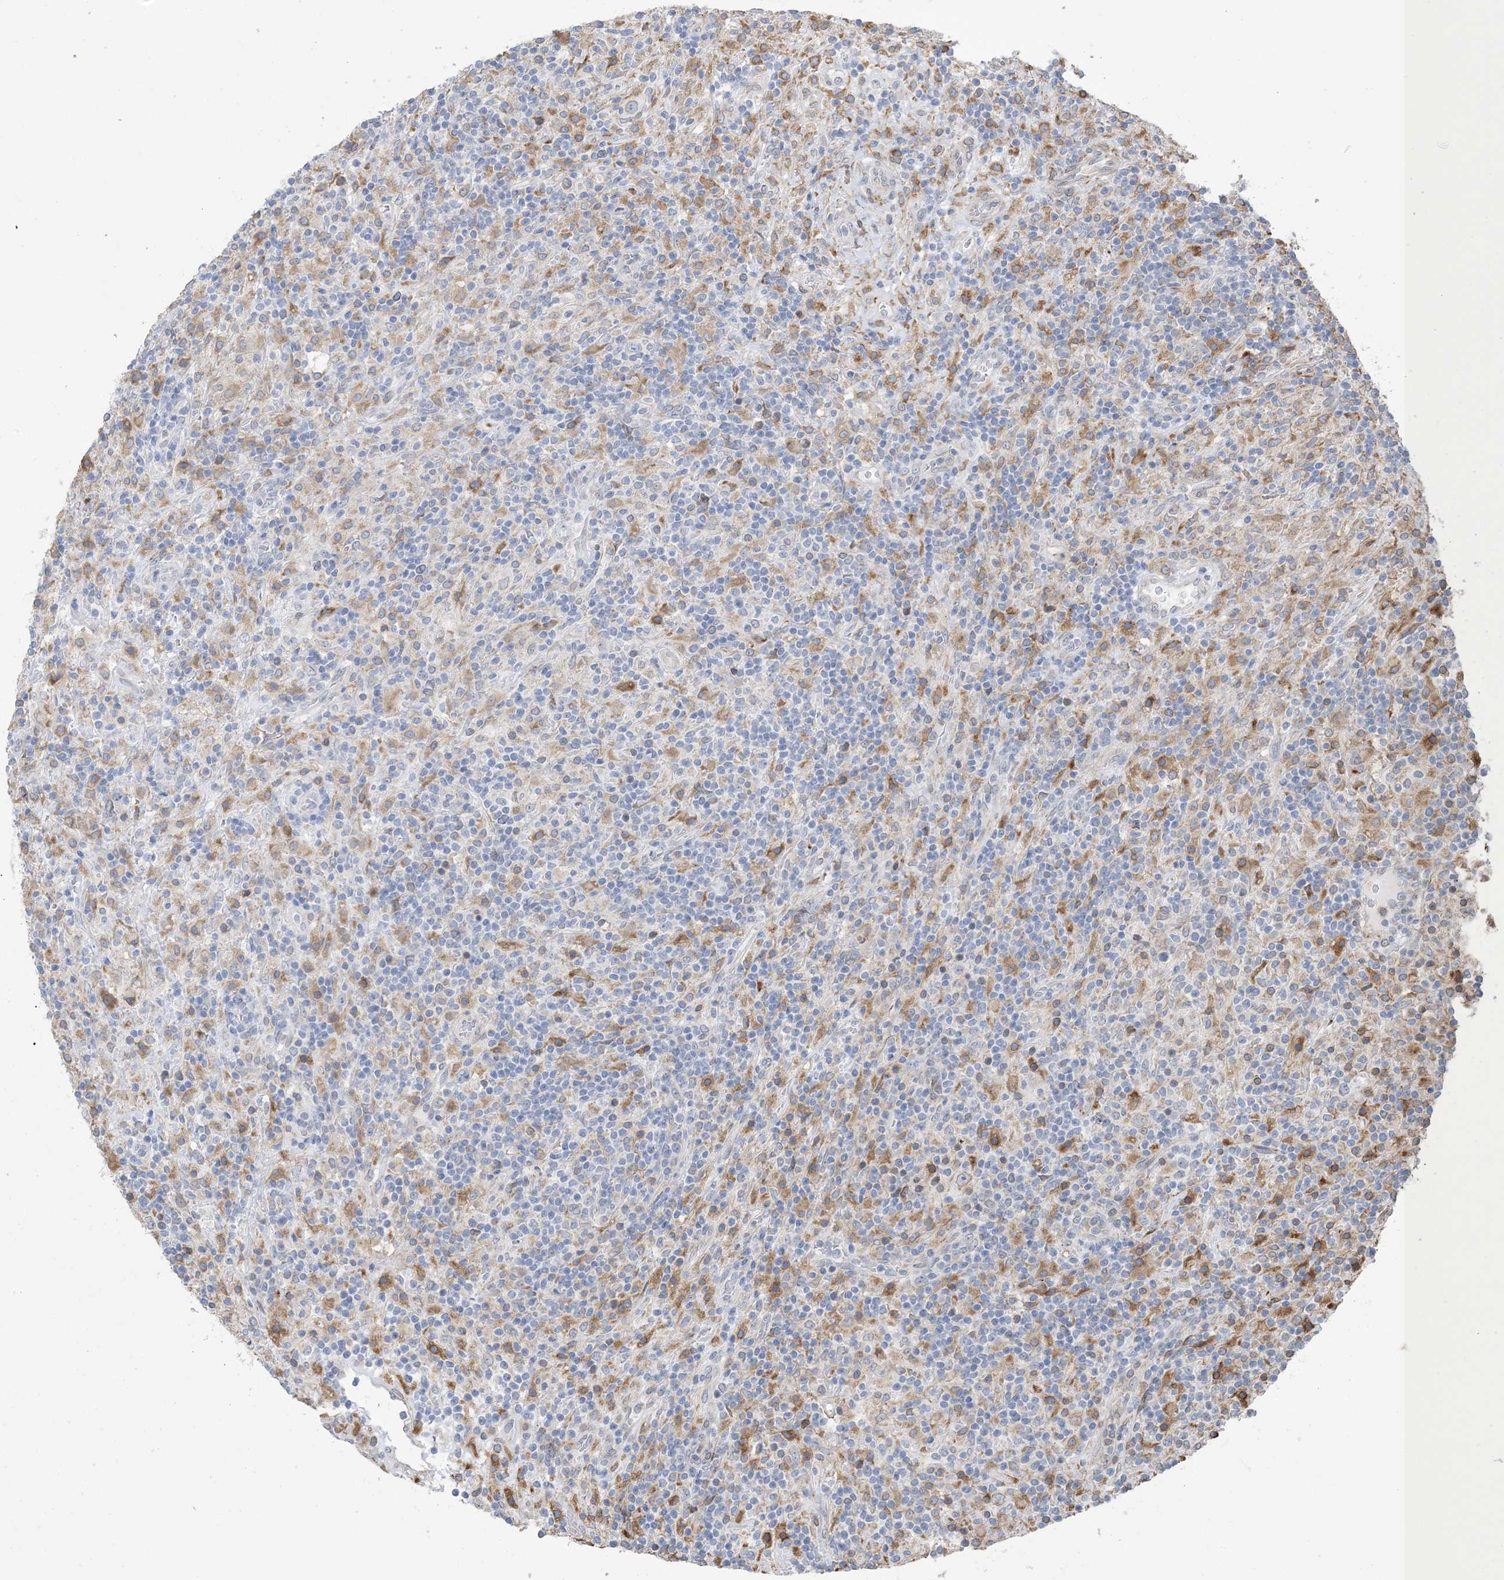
{"staining": {"intensity": "negative", "quantity": "none", "location": "none"}, "tissue": "lymphoma", "cell_type": "Tumor cells", "image_type": "cancer", "snomed": [{"axis": "morphology", "description": "Hodgkin's disease, NOS"}, {"axis": "topography", "description": "Lymph node"}], "caption": "High power microscopy image of an IHC photomicrograph of lymphoma, revealing no significant expression in tumor cells.", "gene": "SHANK1", "patient": {"sex": "male", "age": 70}}